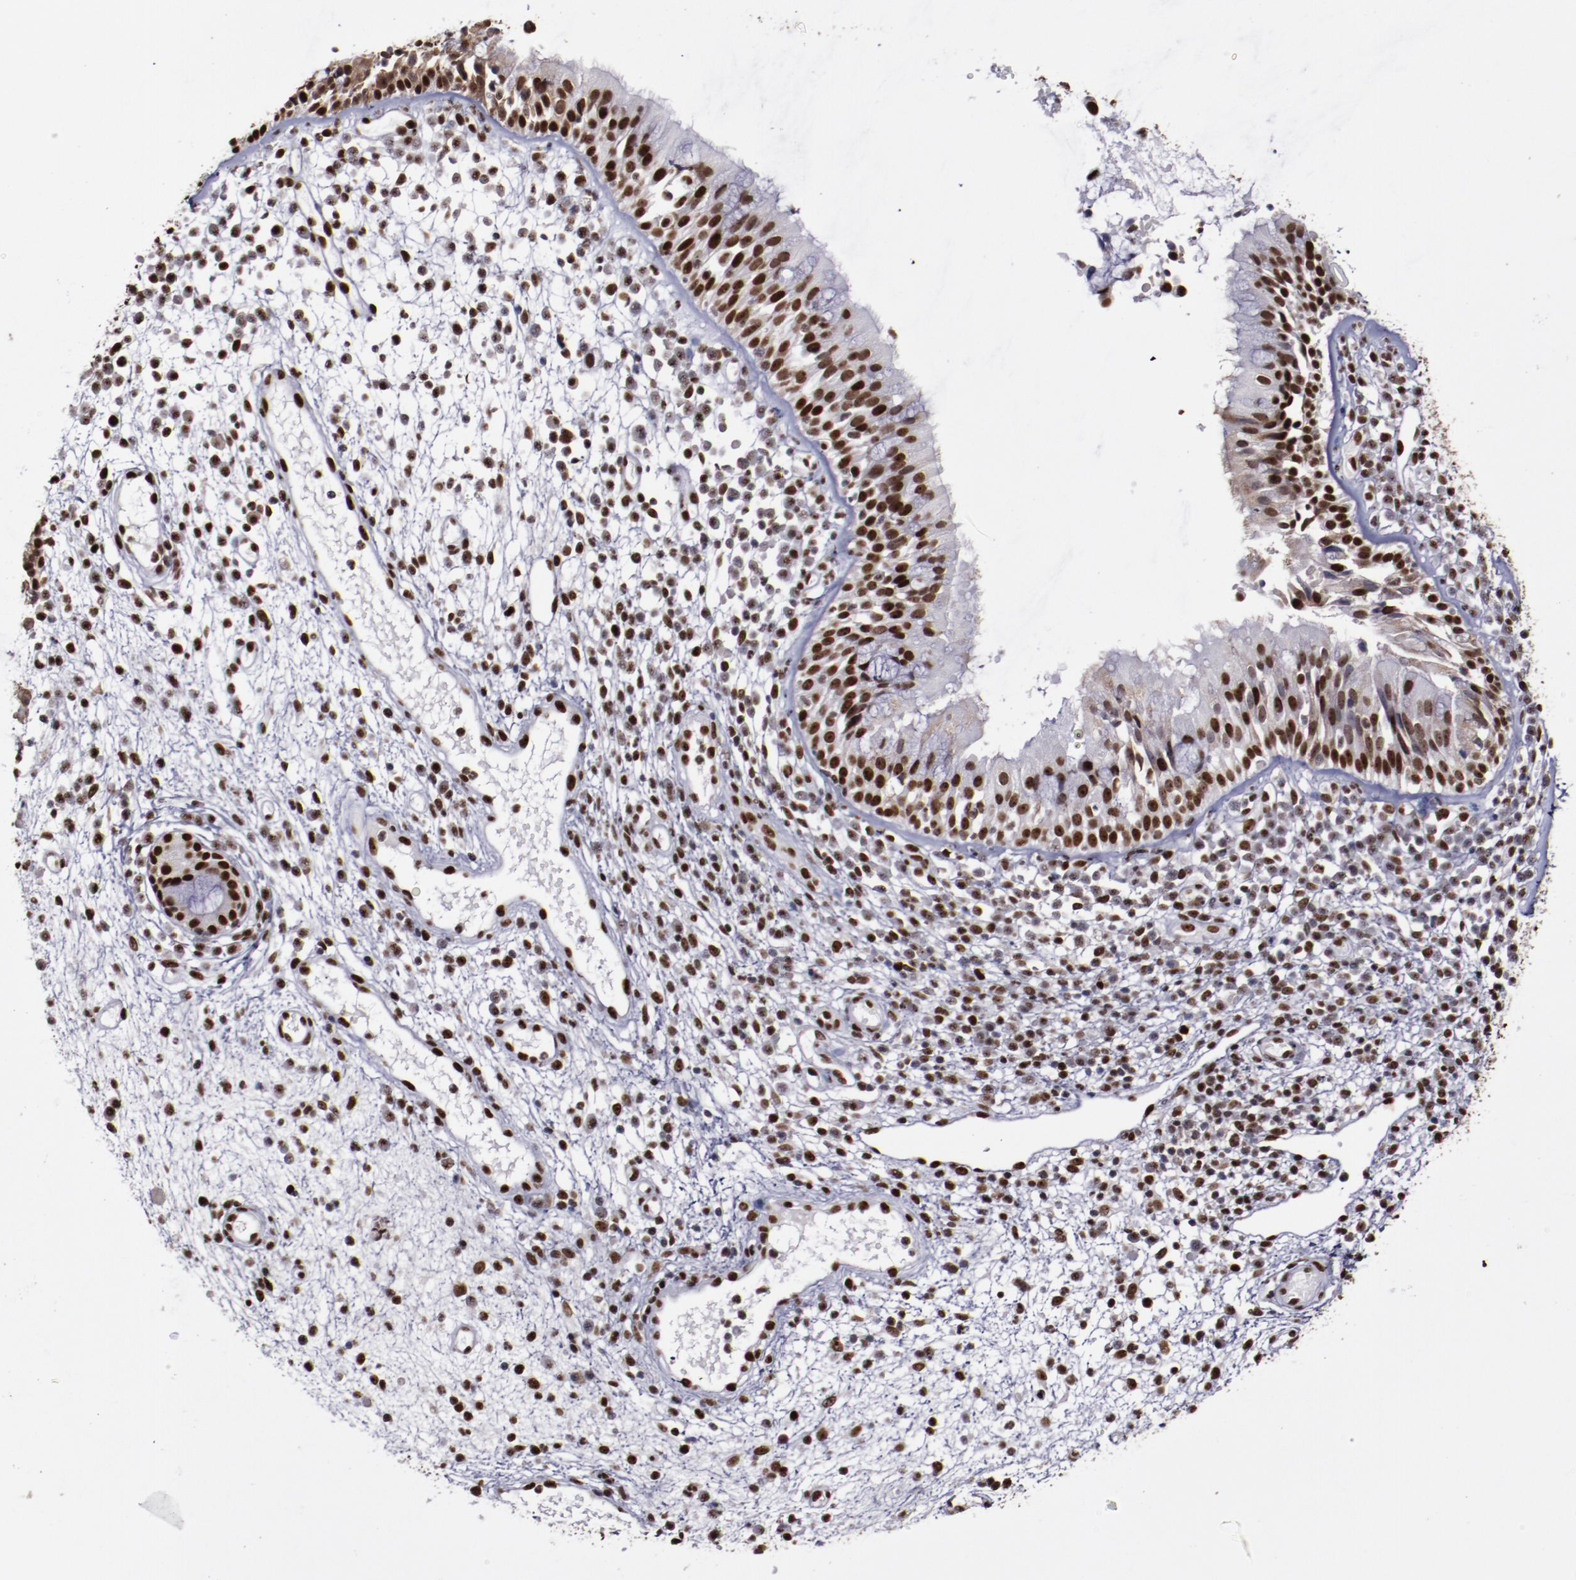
{"staining": {"intensity": "moderate", "quantity": ">75%", "location": "nuclear"}, "tissue": "nasopharynx", "cell_type": "Respiratory epithelial cells", "image_type": "normal", "snomed": [{"axis": "morphology", "description": "Normal tissue, NOS"}, {"axis": "morphology", "description": "Inflammation, NOS"}, {"axis": "morphology", "description": "Malignant melanoma, Metastatic site"}, {"axis": "topography", "description": "Nasopharynx"}], "caption": "Immunohistochemistry (IHC) staining of normal nasopharynx, which demonstrates medium levels of moderate nuclear staining in about >75% of respiratory epithelial cells indicating moderate nuclear protein expression. The staining was performed using DAB (brown) for protein detection and nuclei were counterstained in hematoxylin (blue).", "gene": "APEX1", "patient": {"sex": "female", "age": 55}}